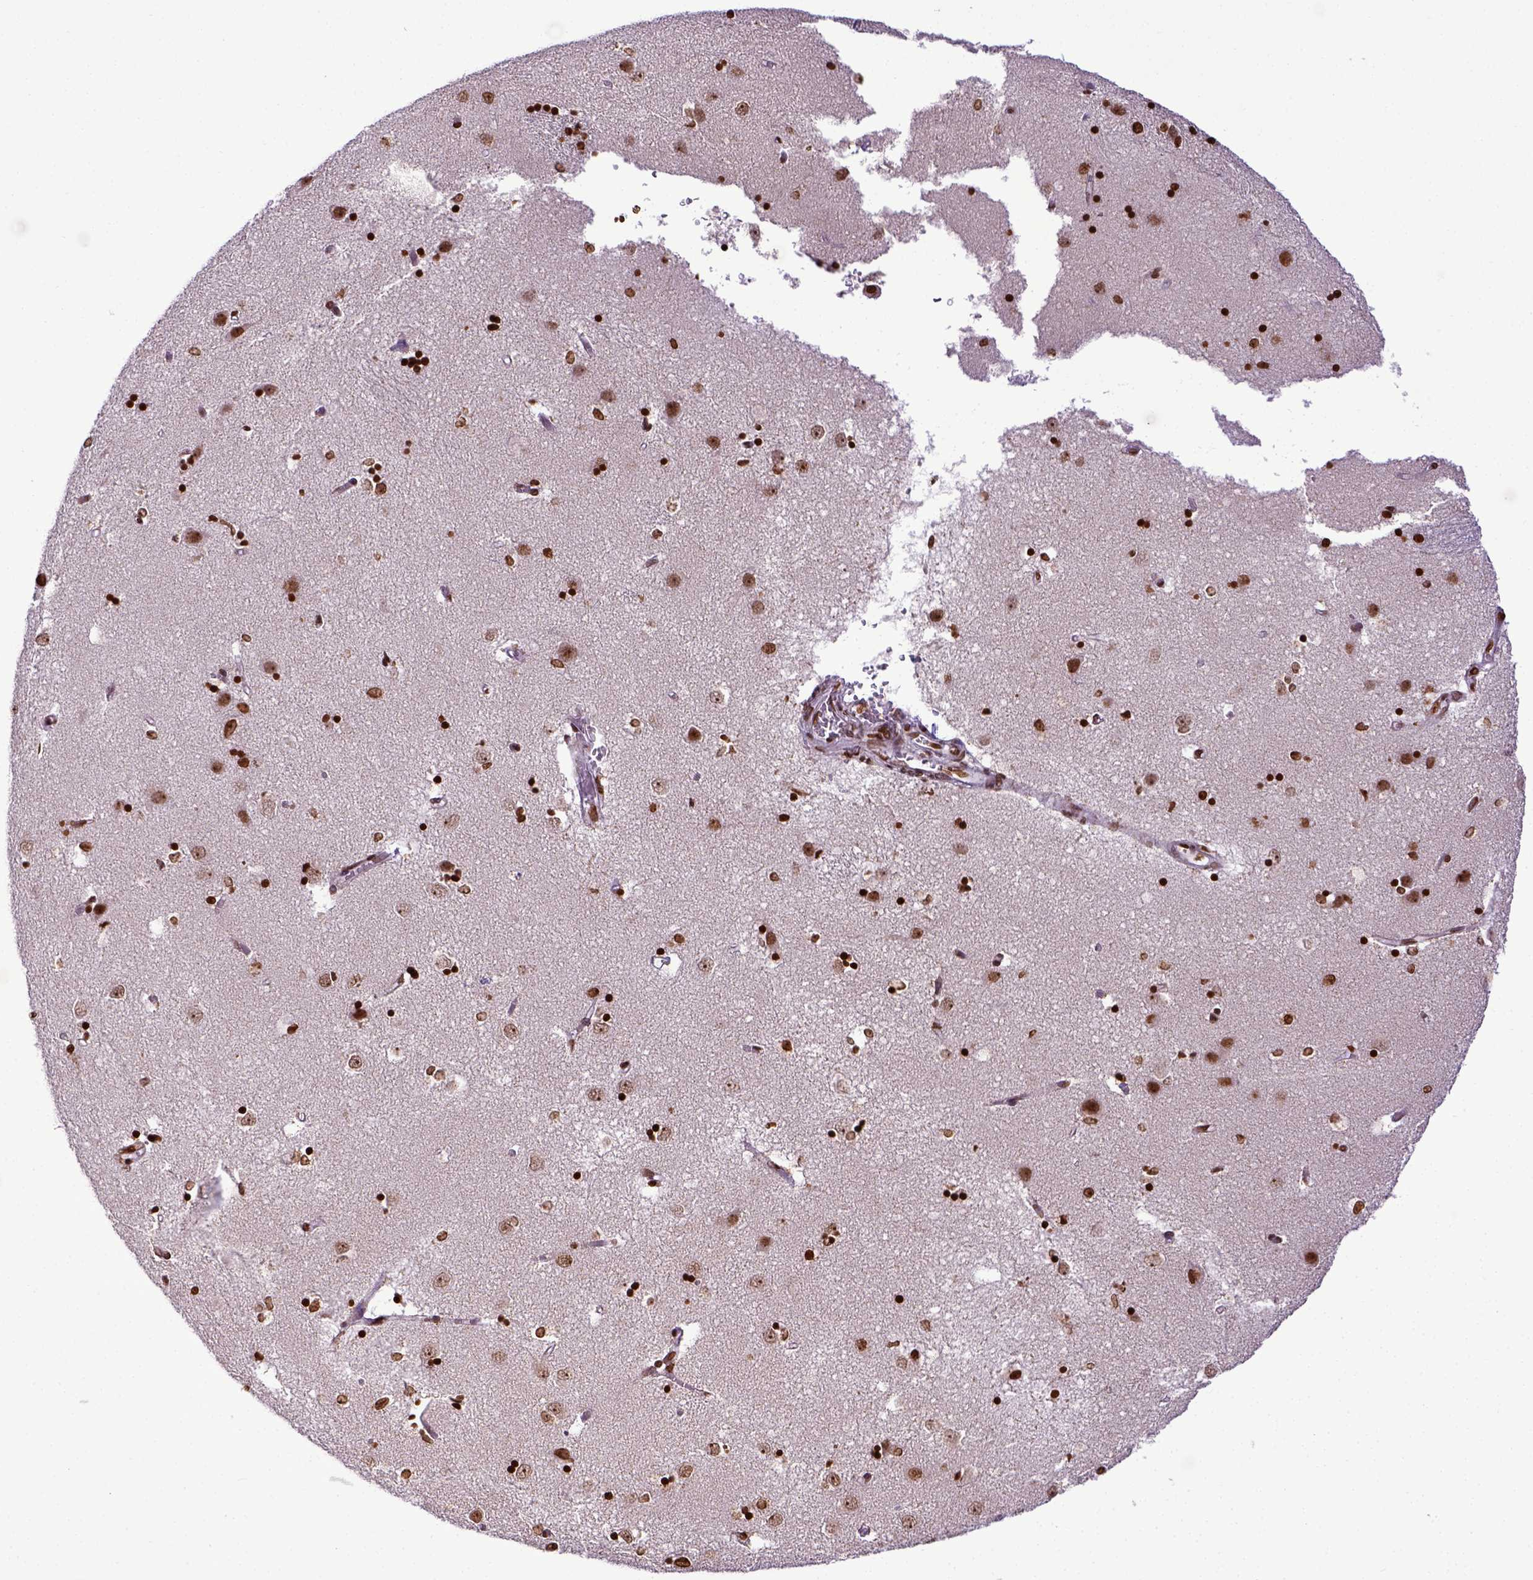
{"staining": {"intensity": "strong", "quantity": ">75%", "location": "nuclear"}, "tissue": "caudate", "cell_type": "Glial cells", "image_type": "normal", "snomed": [{"axis": "morphology", "description": "Normal tissue, NOS"}, {"axis": "topography", "description": "Lateral ventricle wall"}], "caption": "Protein staining by immunohistochemistry shows strong nuclear staining in about >75% of glial cells in benign caudate. Nuclei are stained in blue.", "gene": "ZNF75D", "patient": {"sex": "male", "age": 54}}